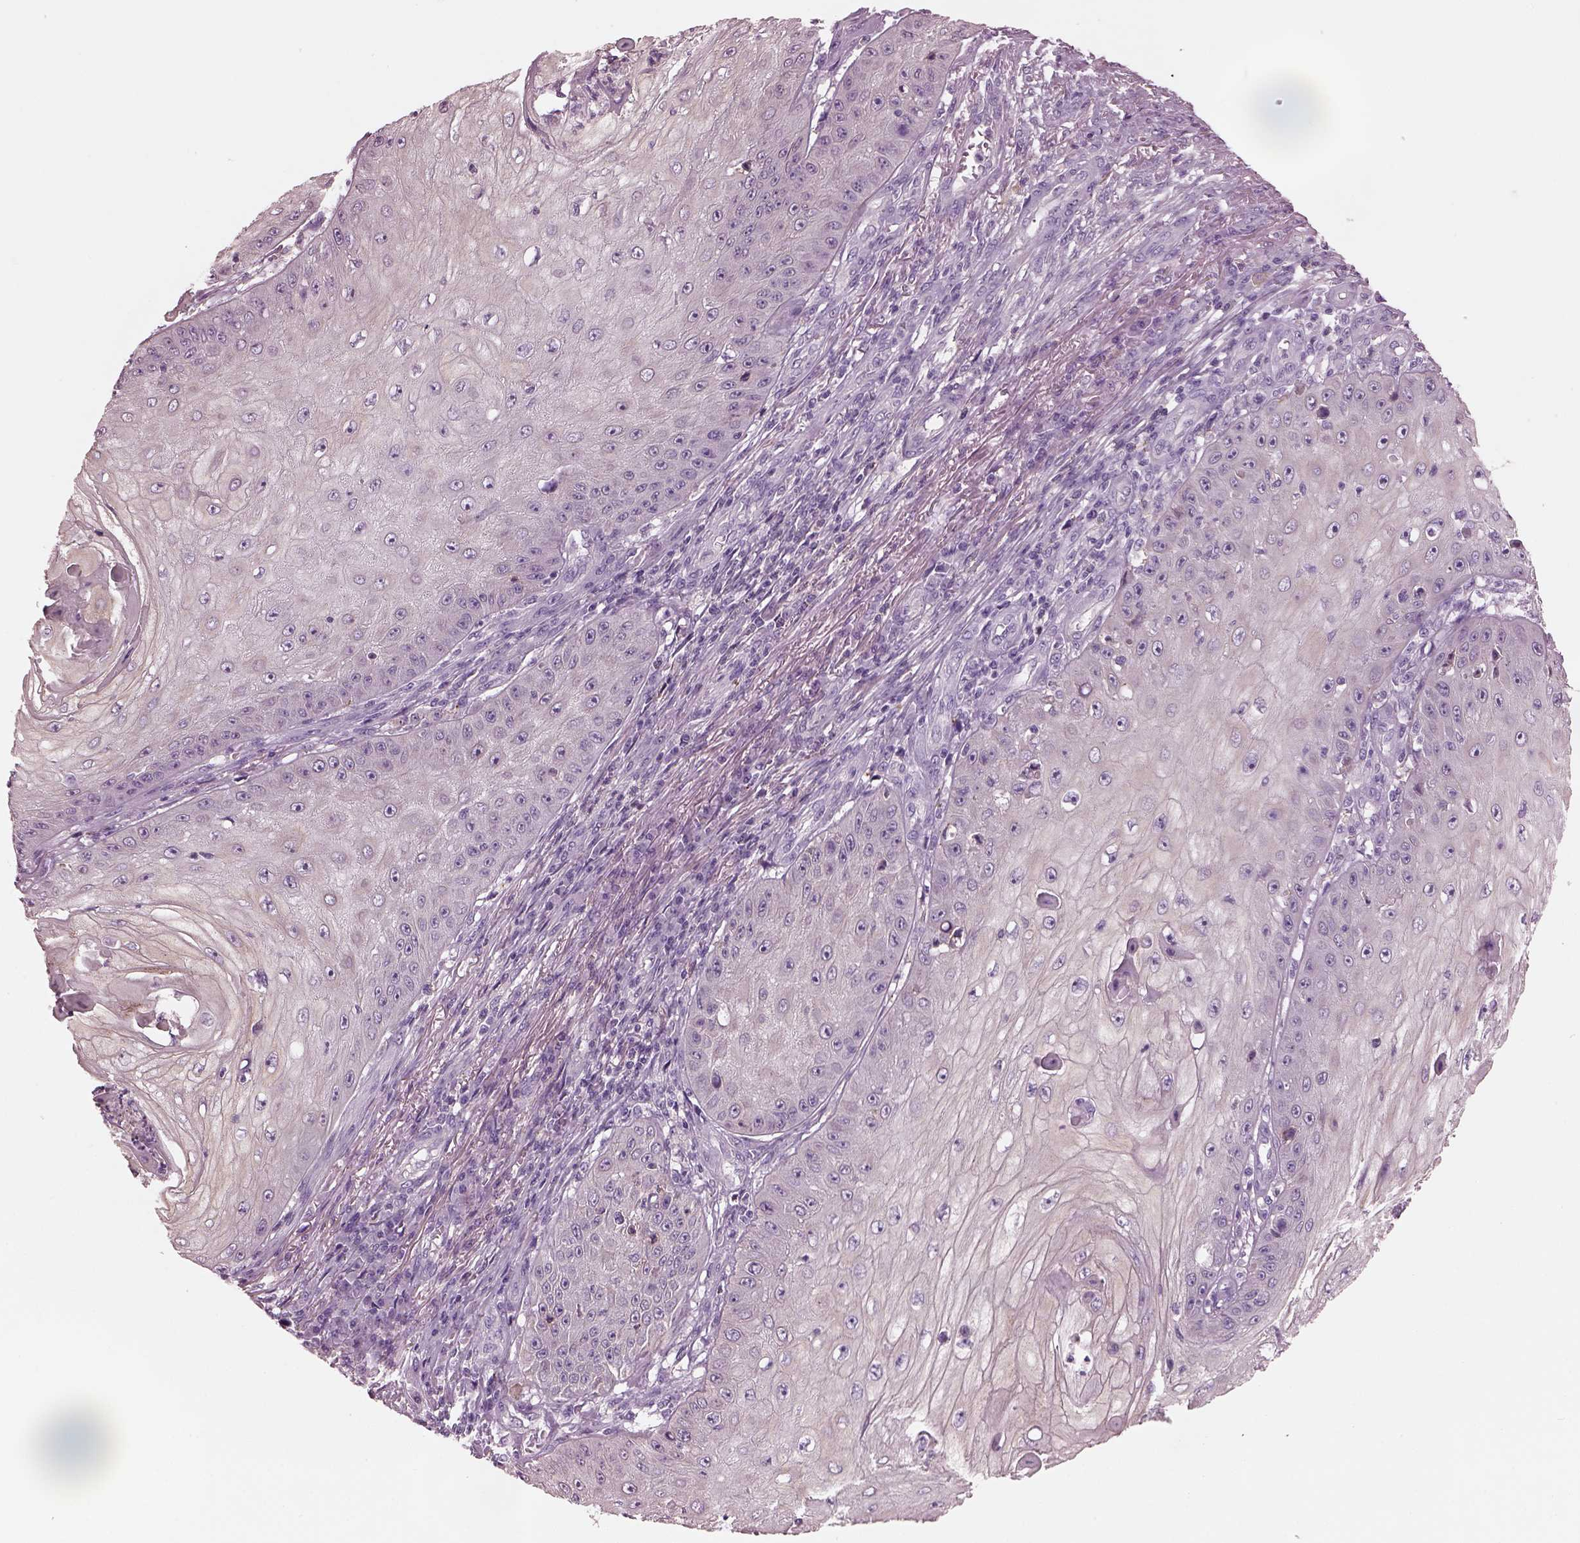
{"staining": {"intensity": "negative", "quantity": "none", "location": "none"}, "tissue": "skin cancer", "cell_type": "Tumor cells", "image_type": "cancer", "snomed": [{"axis": "morphology", "description": "Squamous cell carcinoma, NOS"}, {"axis": "topography", "description": "Skin"}], "caption": "Immunohistochemistry (IHC) histopathology image of human skin cancer stained for a protein (brown), which exhibits no expression in tumor cells. (Brightfield microscopy of DAB (3,3'-diaminobenzidine) immunohistochemistry at high magnification).", "gene": "SRI", "patient": {"sex": "male", "age": 70}}